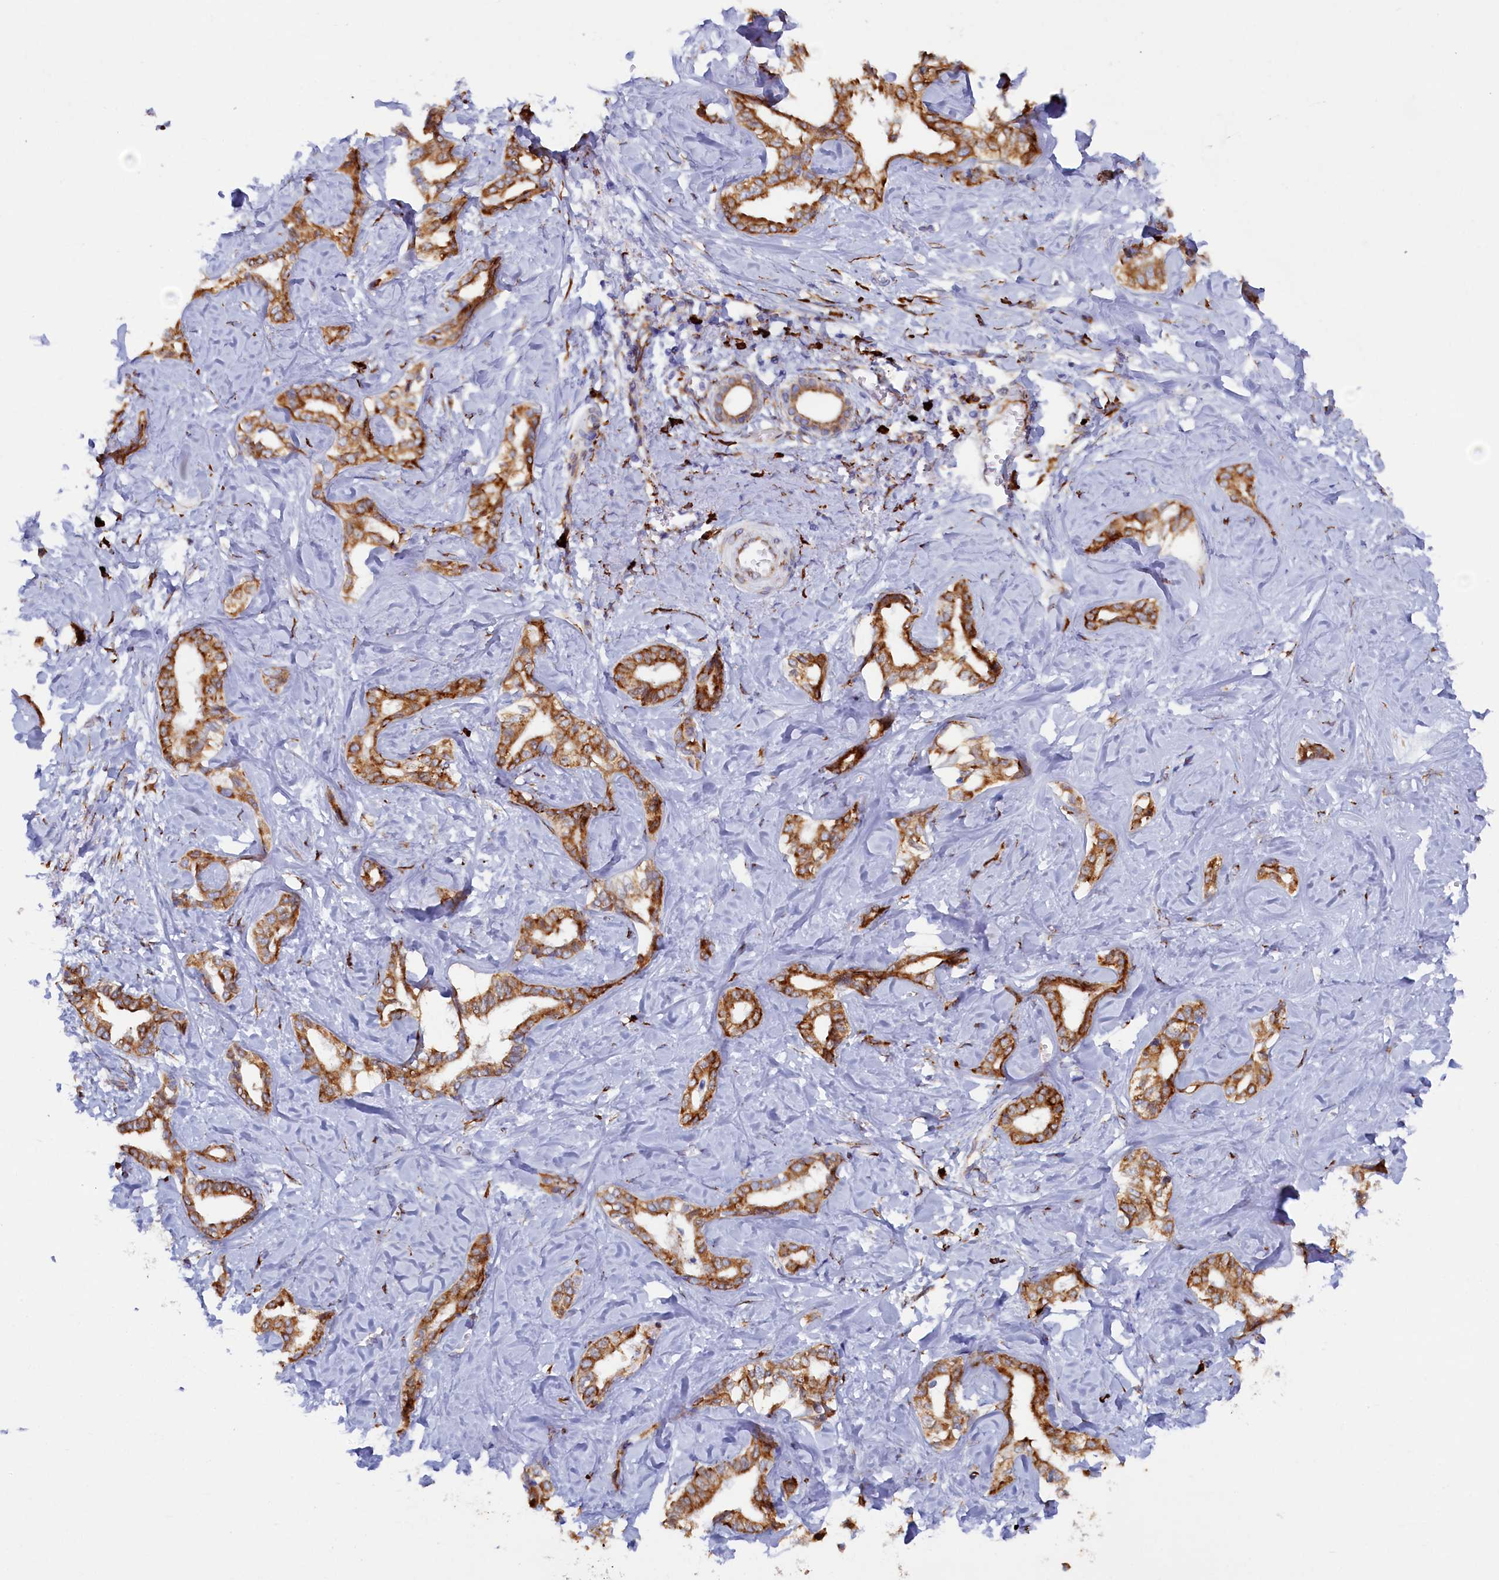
{"staining": {"intensity": "strong", "quantity": ">75%", "location": "cytoplasmic/membranous"}, "tissue": "liver cancer", "cell_type": "Tumor cells", "image_type": "cancer", "snomed": [{"axis": "morphology", "description": "Cholangiocarcinoma"}, {"axis": "topography", "description": "Liver"}], "caption": "This photomicrograph displays immunohistochemistry (IHC) staining of liver cancer, with high strong cytoplasmic/membranous staining in approximately >75% of tumor cells.", "gene": "TMEM18", "patient": {"sex": "female", "age": 77}}